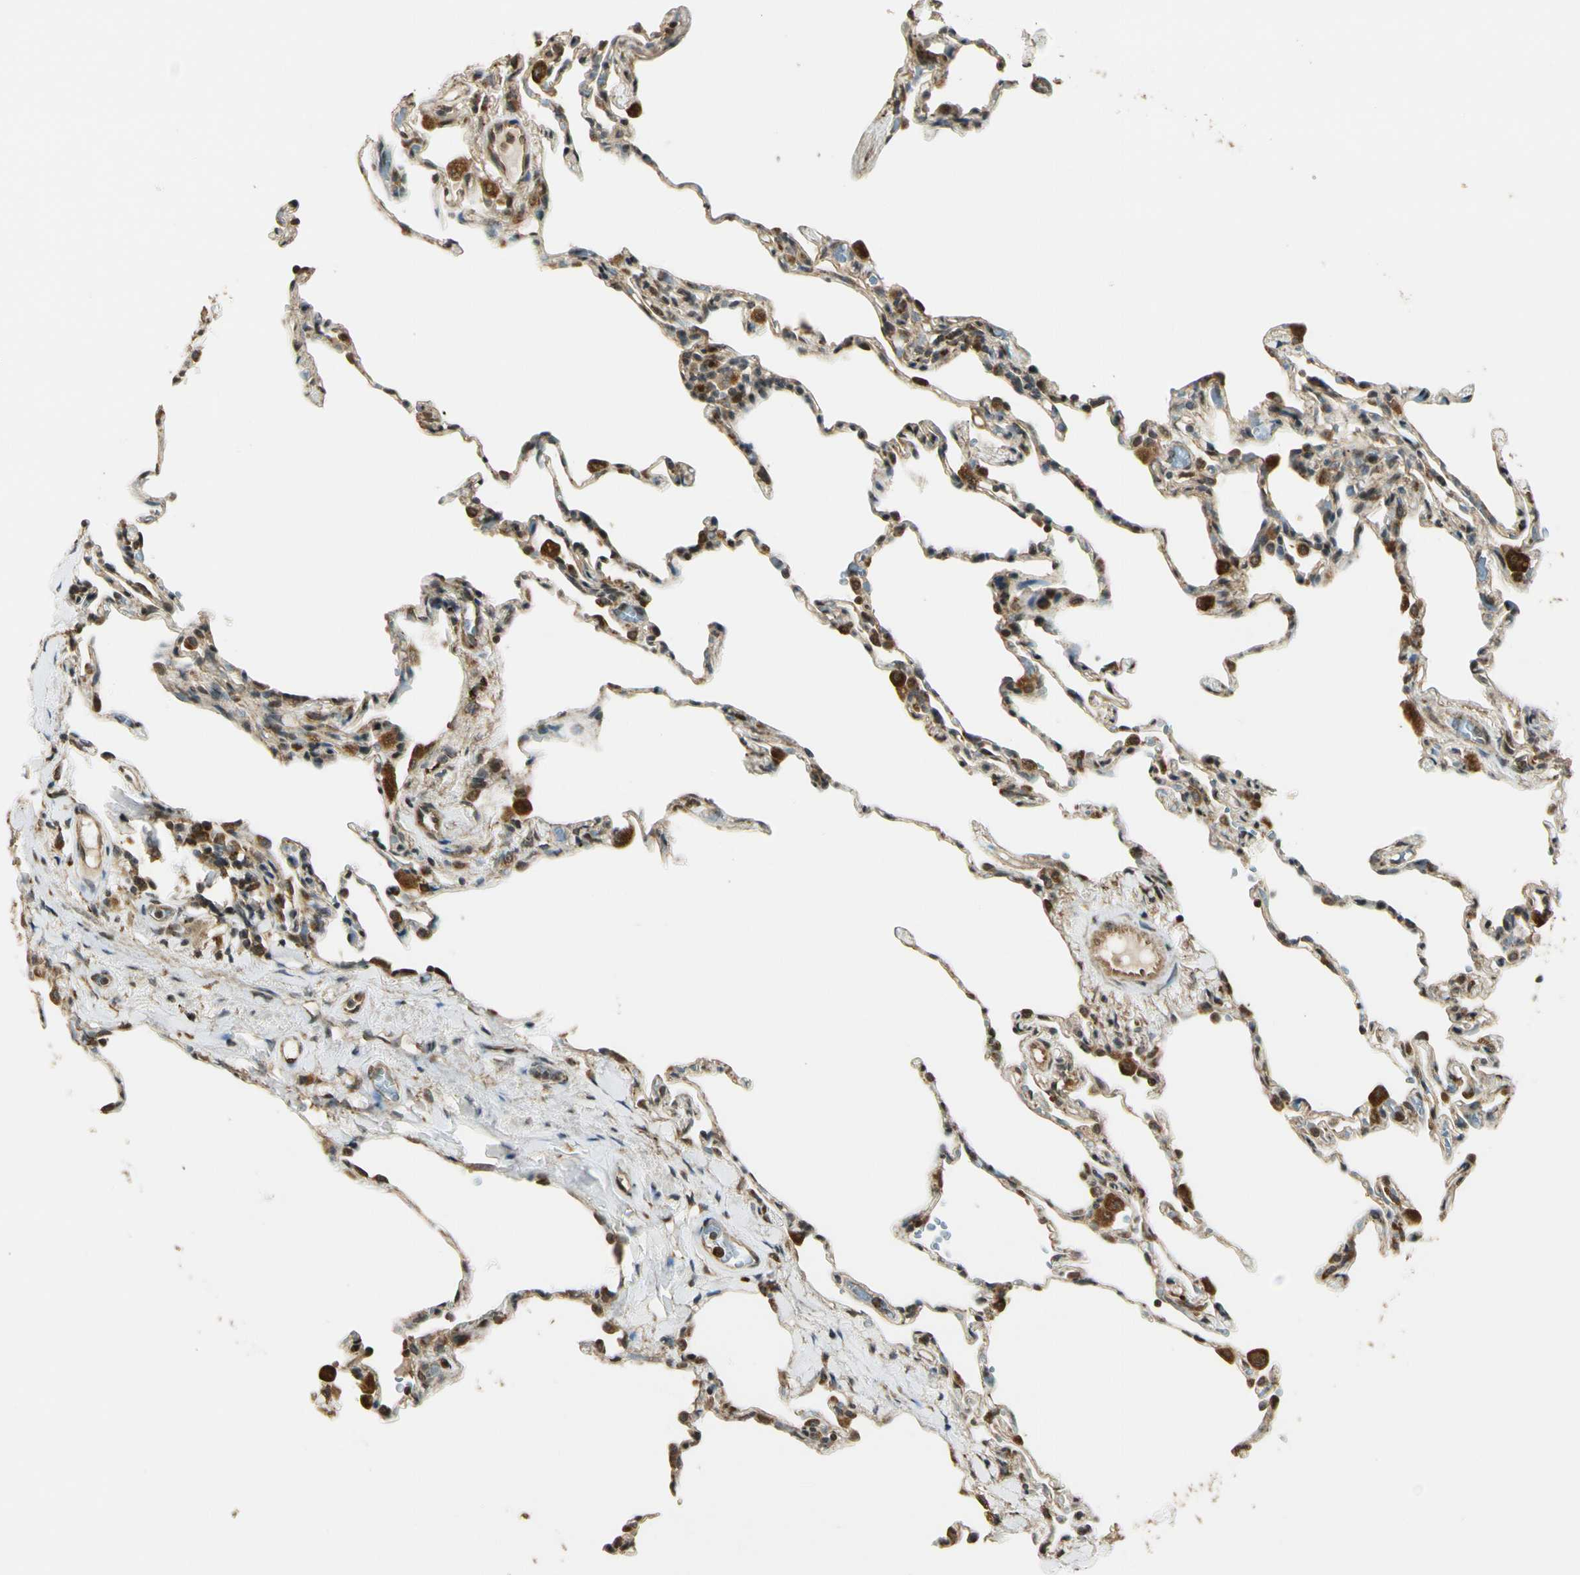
{"staining": {"intensity": "moderate", "quantity": "25%-75%", "location": "cytoplasmic/membranous"}, "tissue": "lung", "cell_type": "Alveolar cells", "image_type": "normal", "snomed": [{"axis": "morphology", "description": "Normal tissue, NOS"}, {"axis": "topography", "description": "Lung"}], "caption": "Protein staining of benign lung exhibits moderate cytoplasmic/membranous positivity in about 25%-75% of alveolar cells. The staining was performed using DAB, with brown indicating positive protein expression. Nuclei are stained blue with hematoxylin.", "gene": "LAMTOR1", "patient": {"sex": "male", "age": 59}}